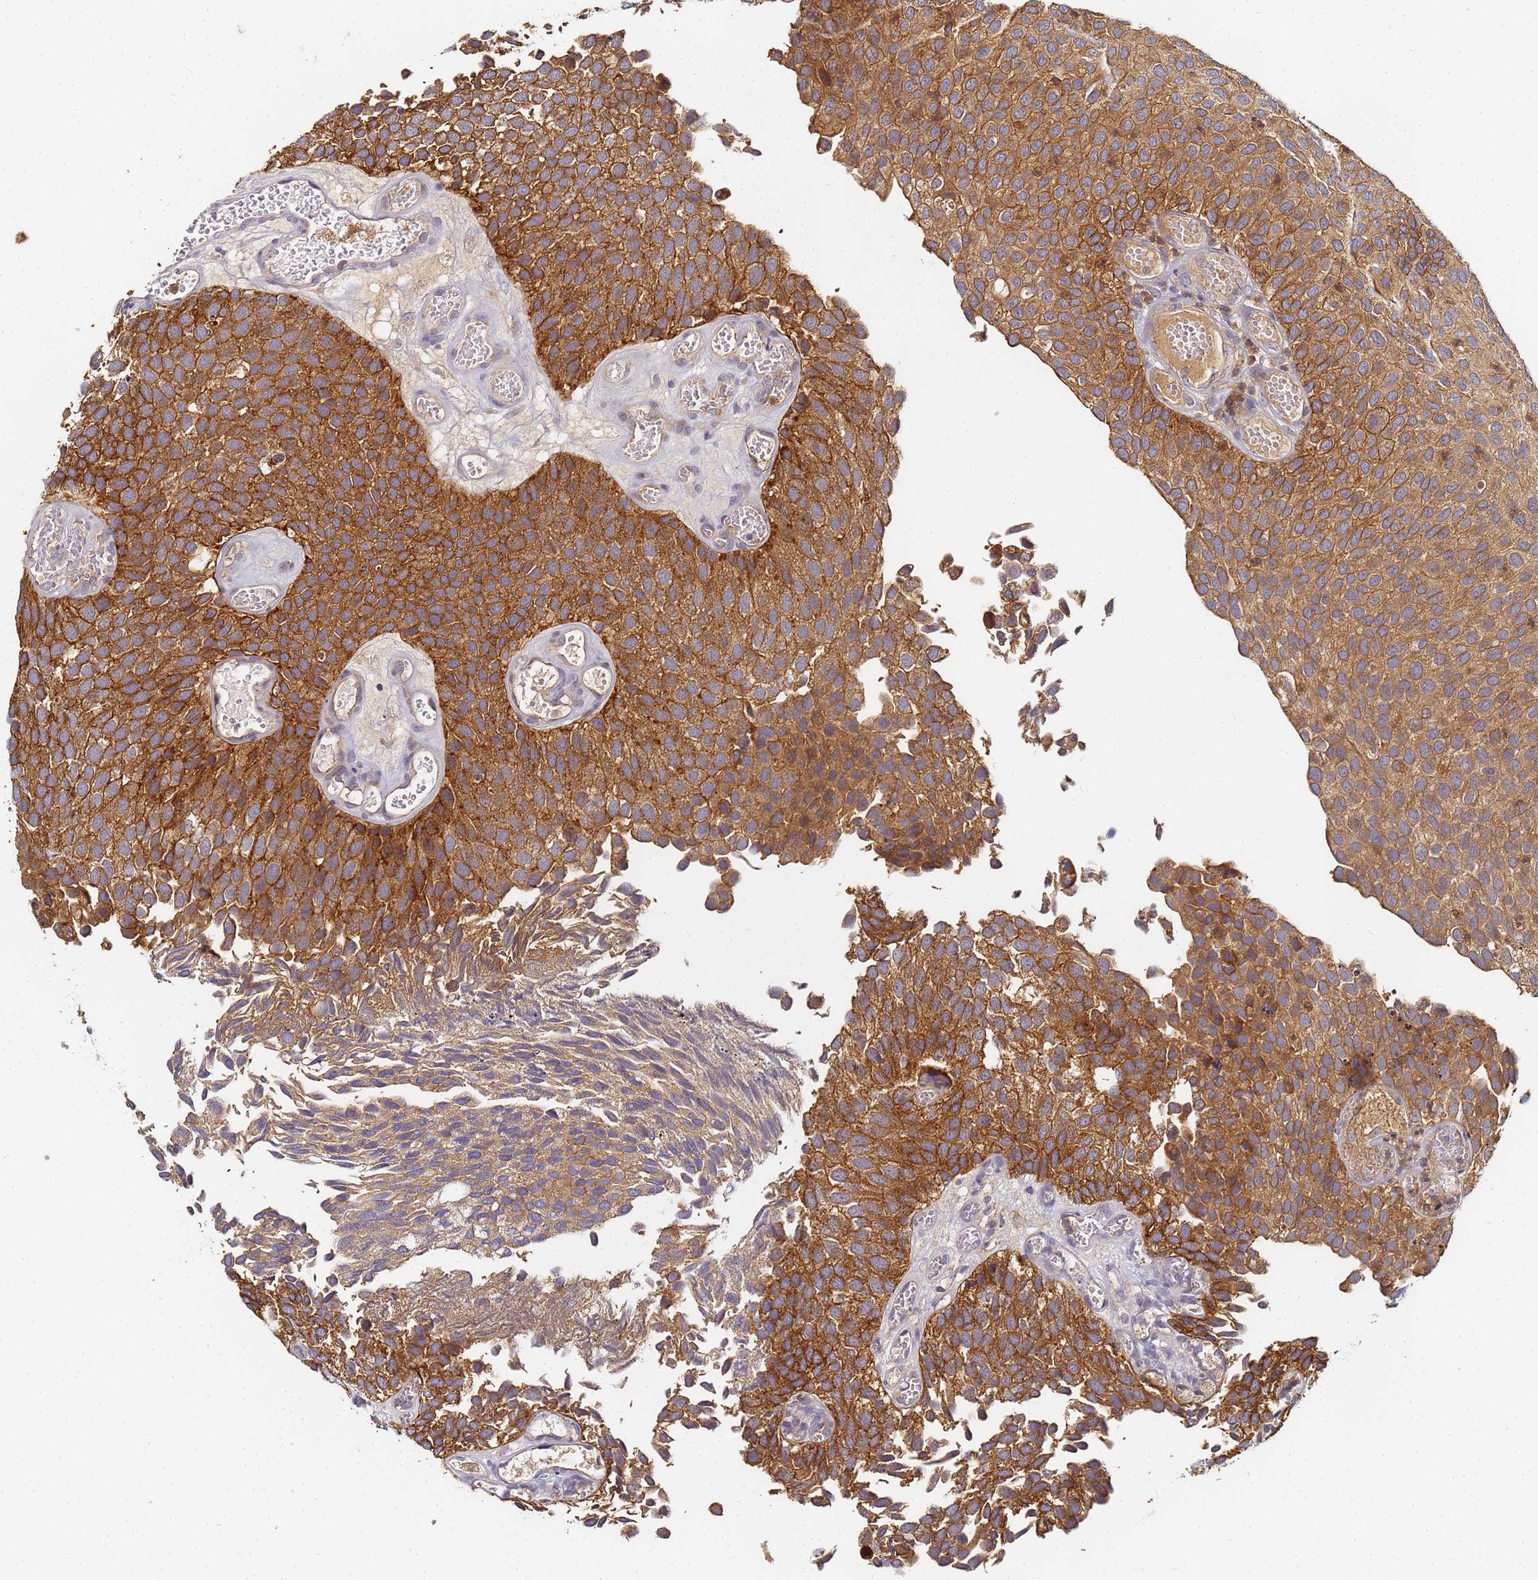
{"staining": {"intensity": "moderate", "quantity": ">75%", "location": "cytoplasmic/membranous"}, "tissue": "urothelial cancer", "cell_type": "Tumor cells", "image_type": "cancer", "snomed": [{"axis": "morphology", "description": "Urothelial carcinoma, Low grade"}, {"axis": "topography", "description": "Urinary bladder"}], "caption": "Moderate cytoplasmic/membranous protein expression is seen in about >75% of tumor cells in urothelial cancer.", "gene": "LRRC69", "patient": {"sex": "male", "age": 89}}